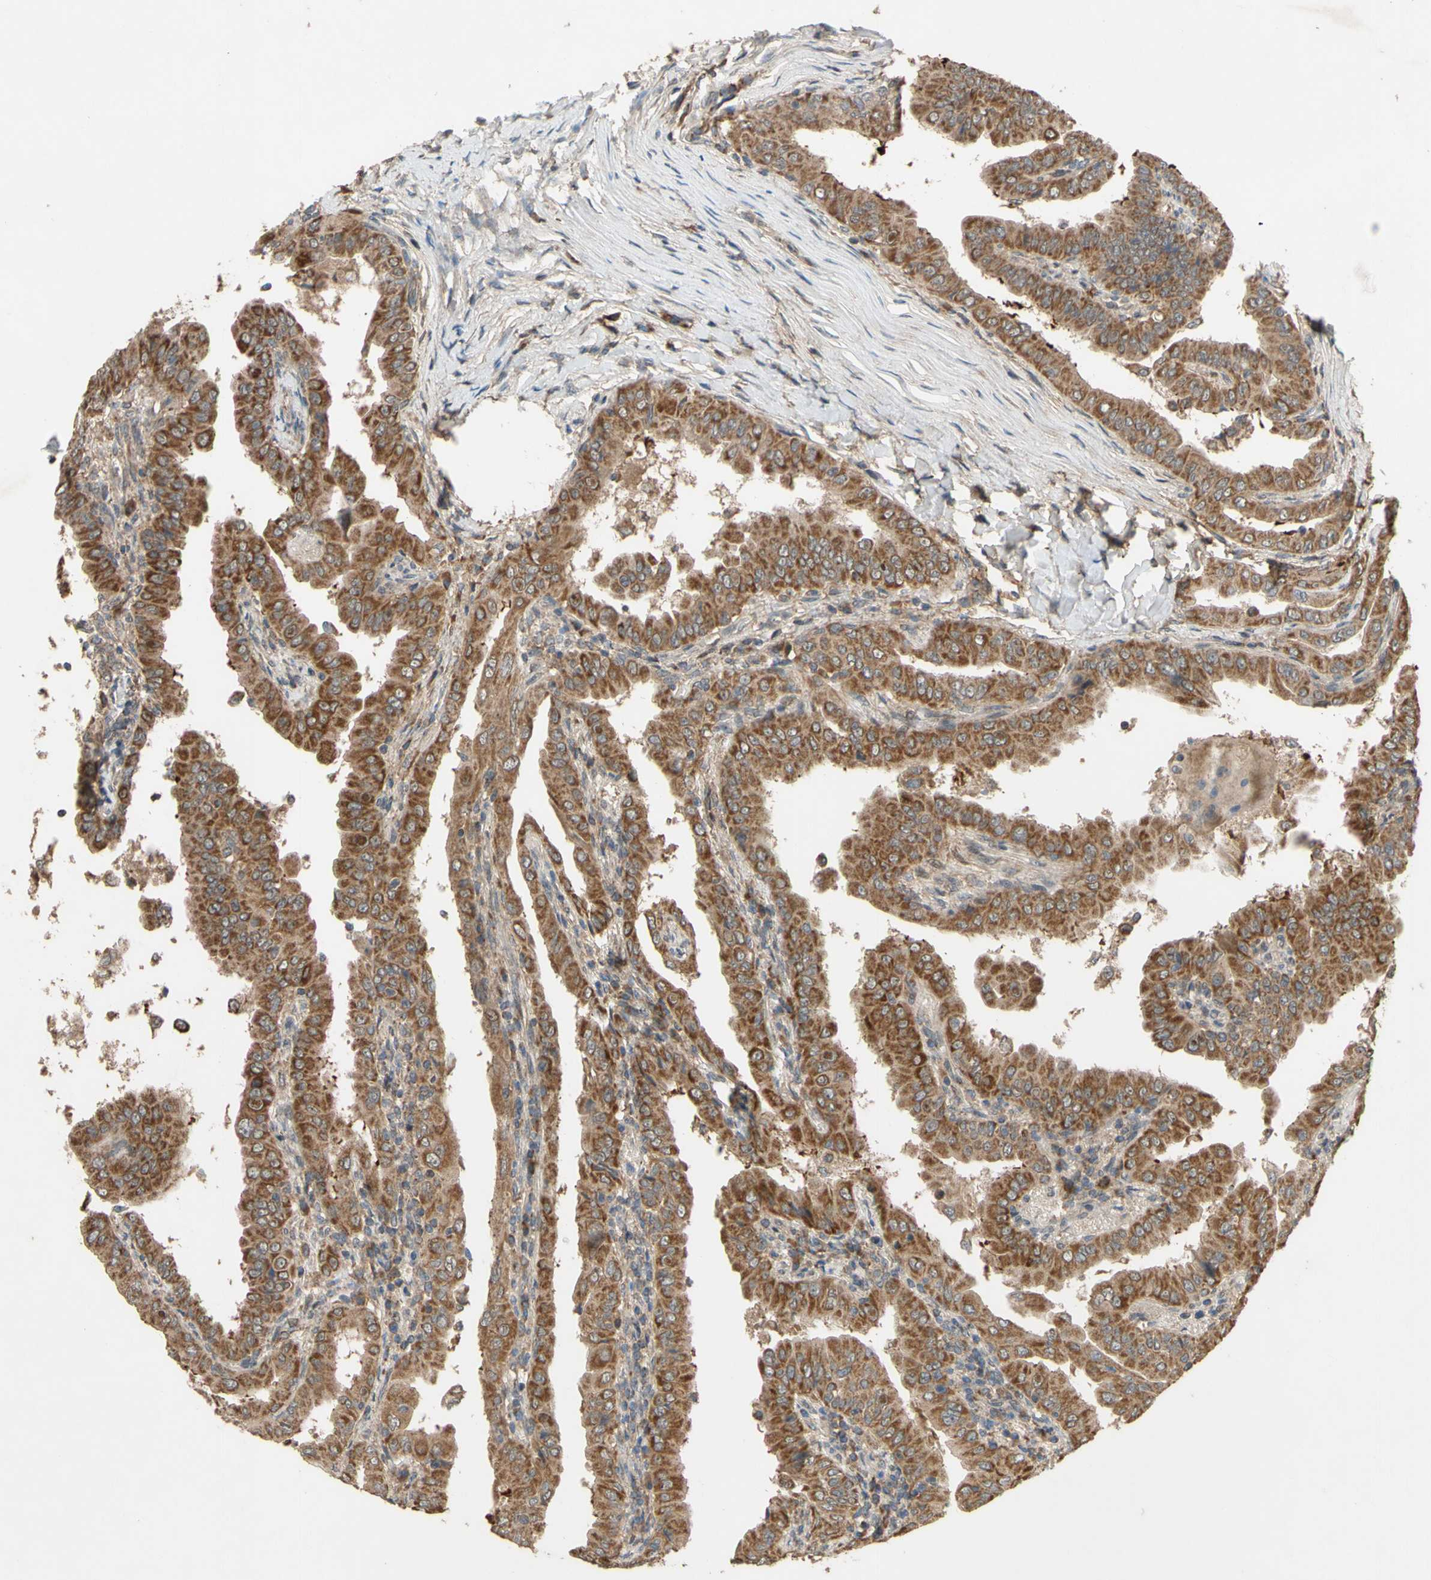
{"staining": {"intensity": "moderate", "quantity": ">75%", "location": "cytoplasmic/membranous"}, "tissue": "thyroid cancer", "cell_type": "Tumor cells", "image_type": "cancer", "snomed": [{"axis": "morphology", "description": "Papillary adenocarcinoma, NOS"}, {"axis": "topography", "description": "Thyroid gland"}], "caption": "The immunohistochemical stain shows moderate cytoplasmic/membranous positivity in tumor cells of thyroid papillary adenocarcinoma tissue. (brown staining indicates protein expression, while blue staining denotes nuclei).", "gene": "CD164", "patient": {"sex": "male", "age": 33}}